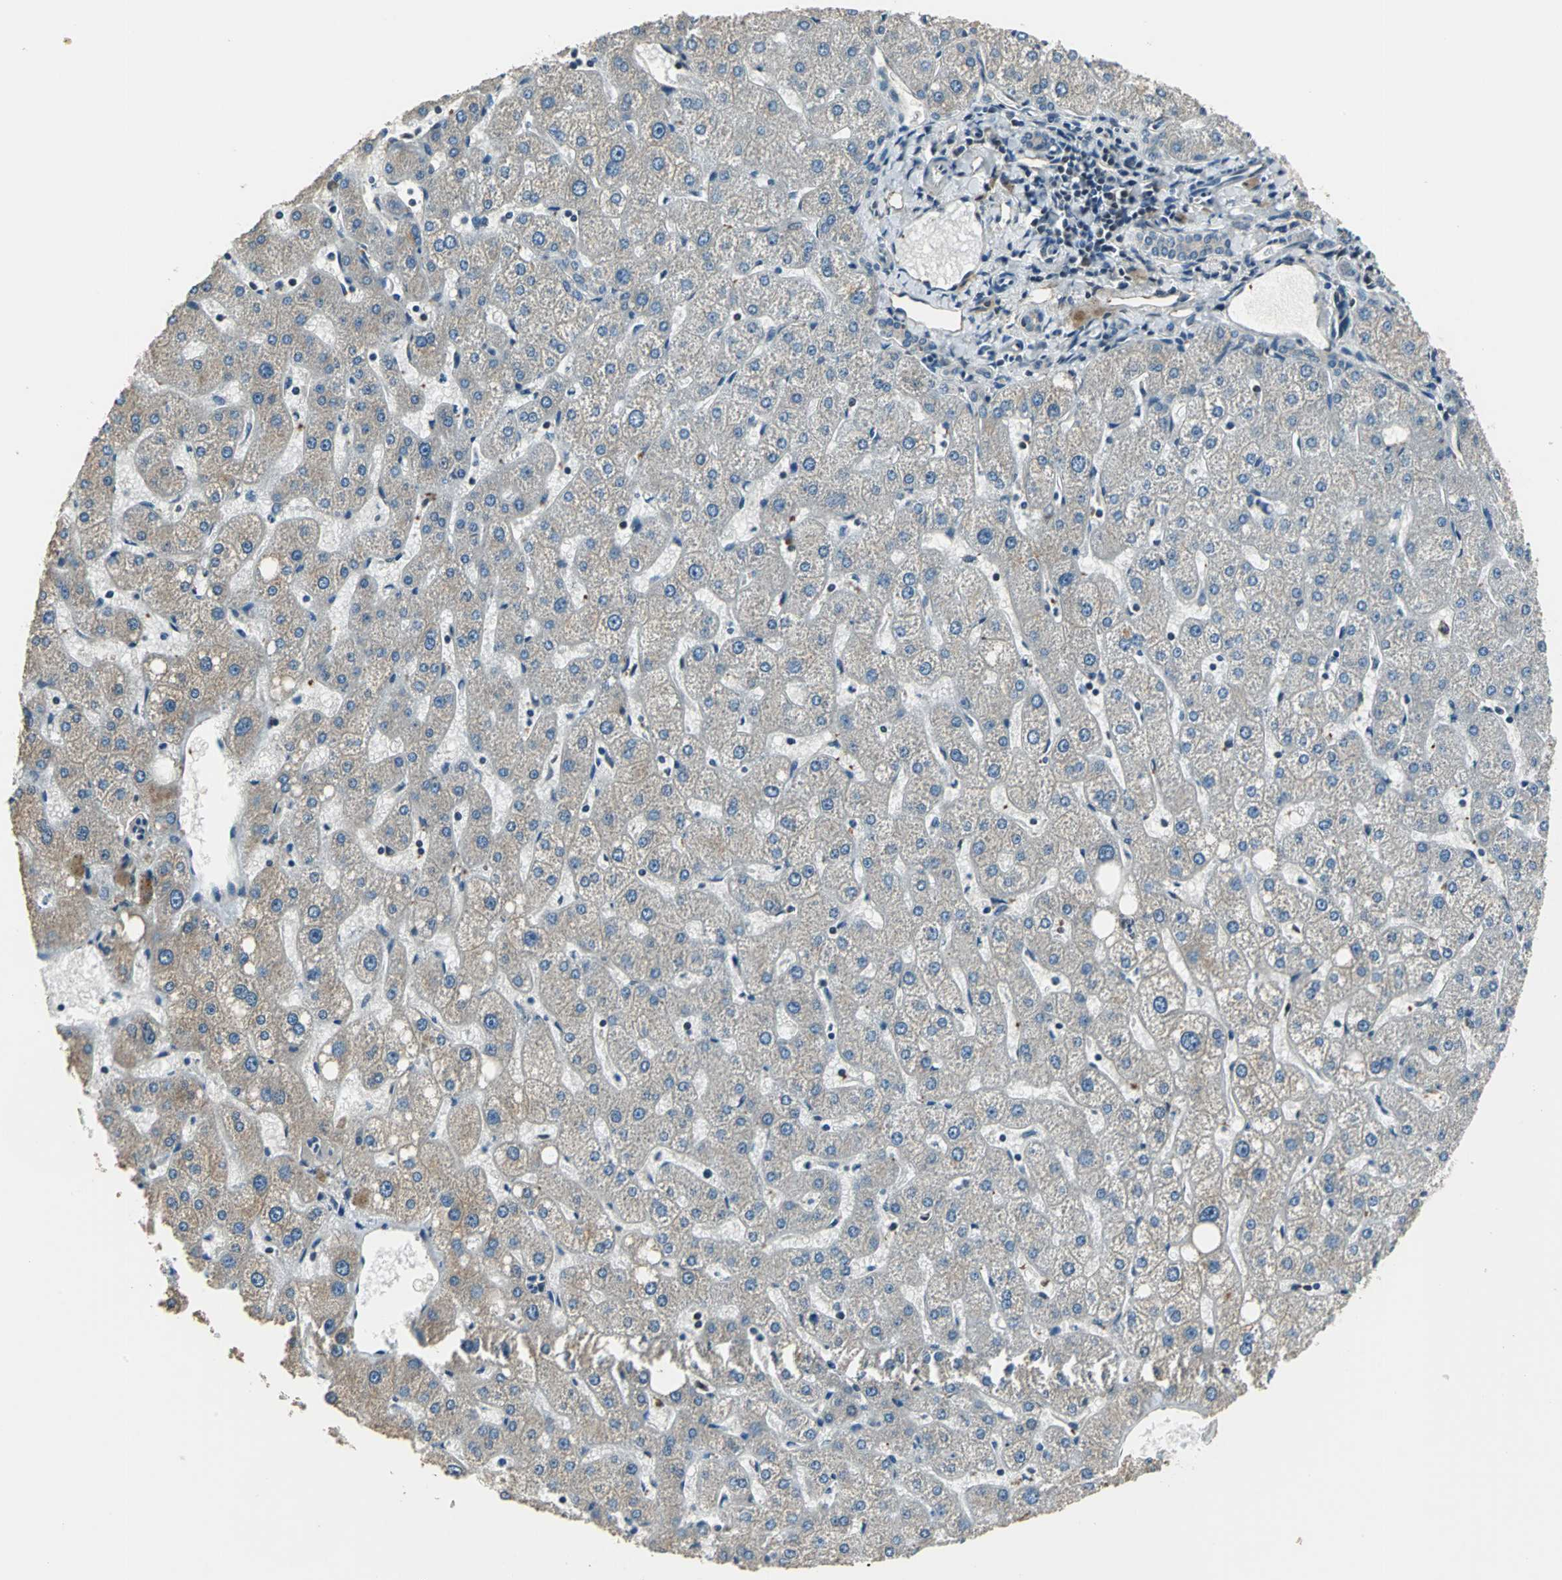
{"staining": {"intensity": "weak", "quantity": "25%-75%", "location": "cytoplasmic/membranous"}, "tissue": "liver", "cell_type": "Cholangiocytes", "image_type": "normal", "snomed": [{"axis": "morphology", "description": "Normal tissue, NOS"}, {"axis": "topography", "description": "Liver"}], "caption": "This is a histology image of immunohistochemistry (IHC) staining of benign liver, which shows weak staining in the cytoplasmic/membranous of cholangiocytes.", "gene": "BRIP1", "patient": {"sex": "male", "age": 67}}